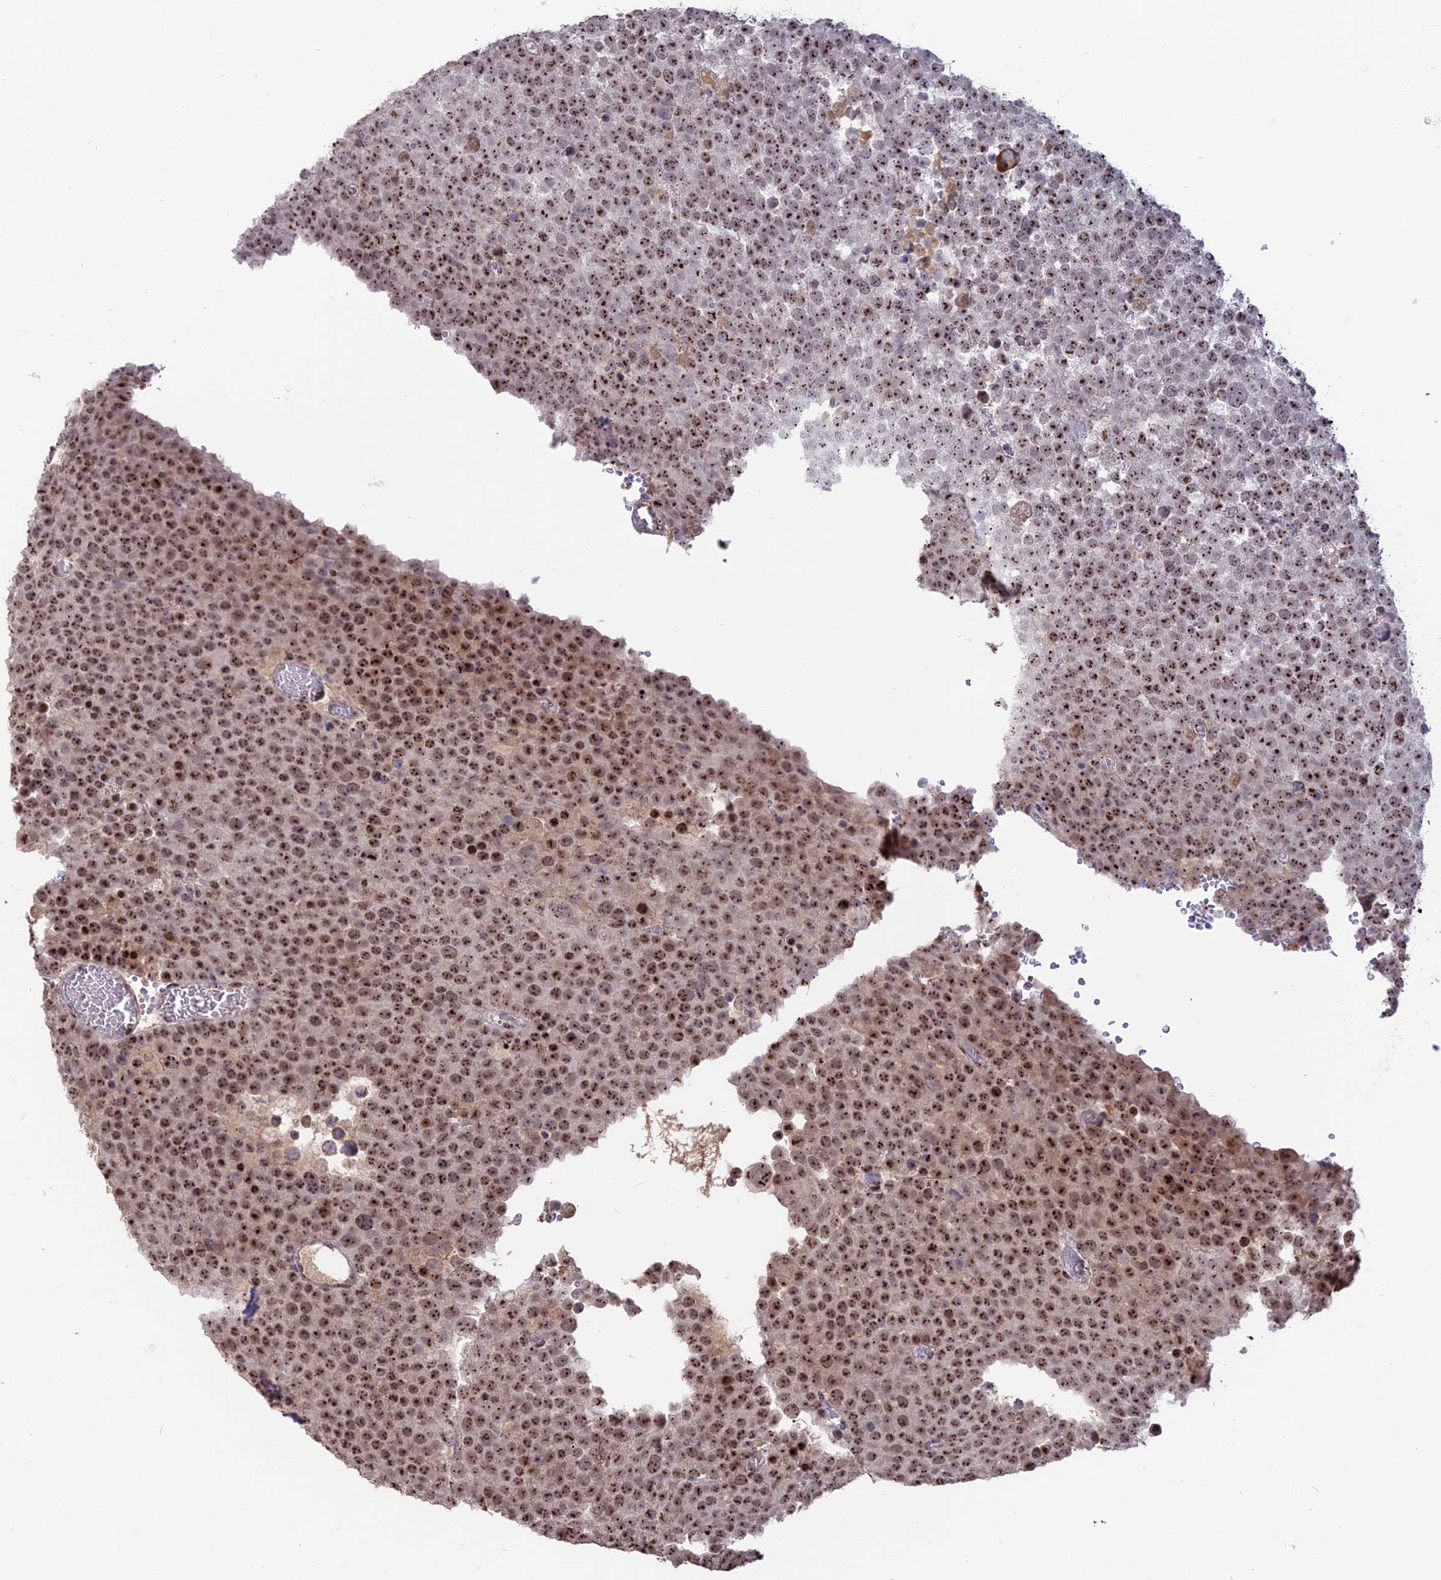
{"staining": {"intensity": "strong", "quantity": ">75%", "location": "nuclear"}, "tissue": "testis cancer", "cell_type": "Tumor cells", "image_type": "cancer", "snomed": [{"axis": "morphology", "description": "Seminoma, NOS"}, {"axis": "topography", "description": "Testis"}], "caption": "Testis cancer (seminoma) tissue demonstrates strong nuclear expression in about >75% of tumor cells, visualized by immunohistochemistry.", "gene": "FAM131A", "patient": {"sex": "male", "age": 71}}